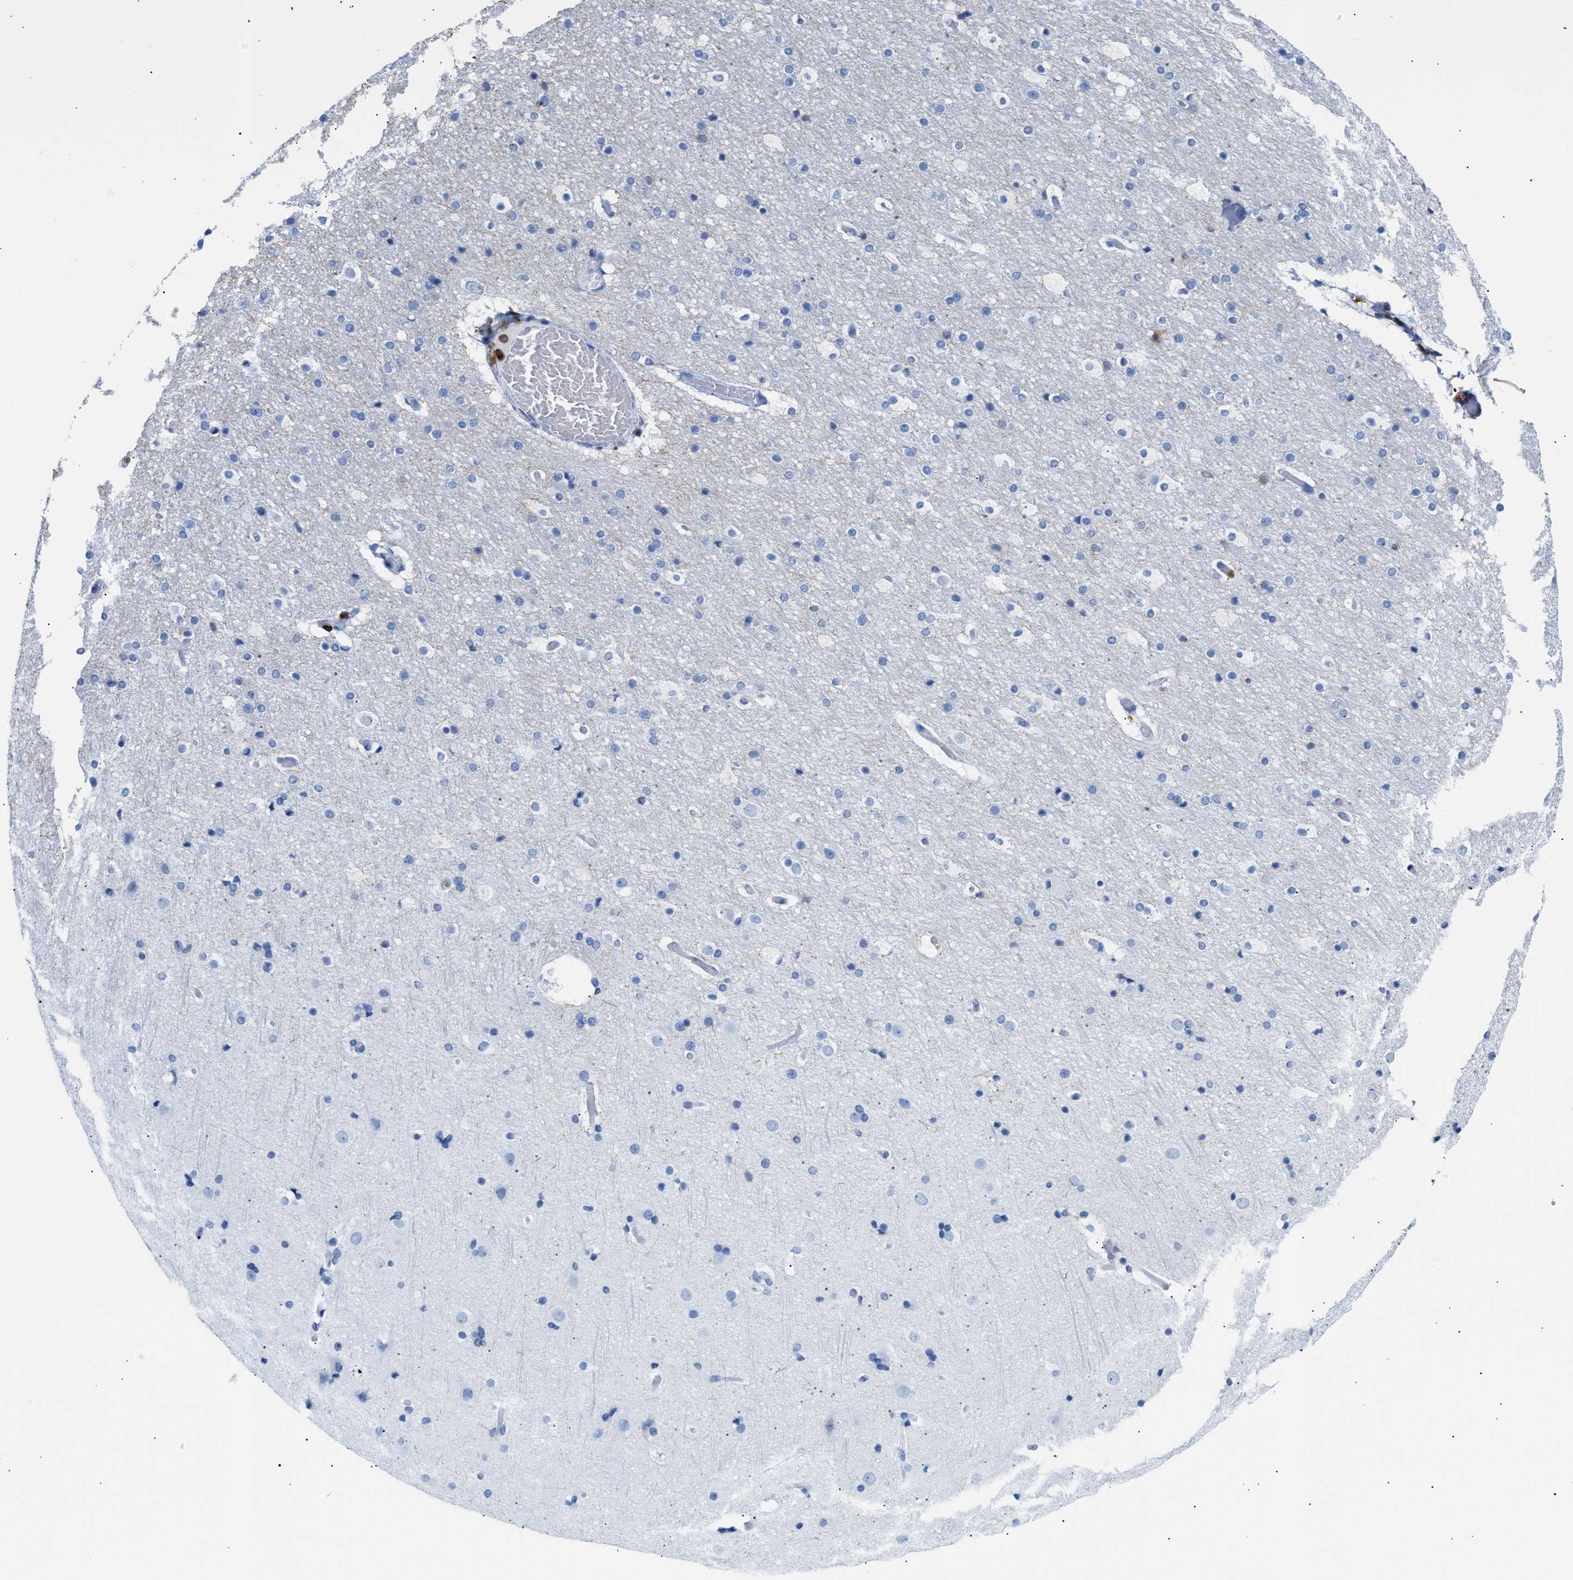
{"staining": {"intensity": "negative", "quantity": "none", "location": "none"}, "tissue": "cerebral cortex", "cell_type": "Endothelial cells", "image_type": "normal", "snomed": [{"axis": "morphology", "description": "Normal tissue, NOS"}, {"axis": "topography", "description": "Cerebral cortex"}], "caption": "Human cerebral cortex stained for a protein using immunohistochemistry (IHC) displays no expression in endothelial cells.", "gene": "LCP1", "patient": {"sex": "male", "age": 57}}